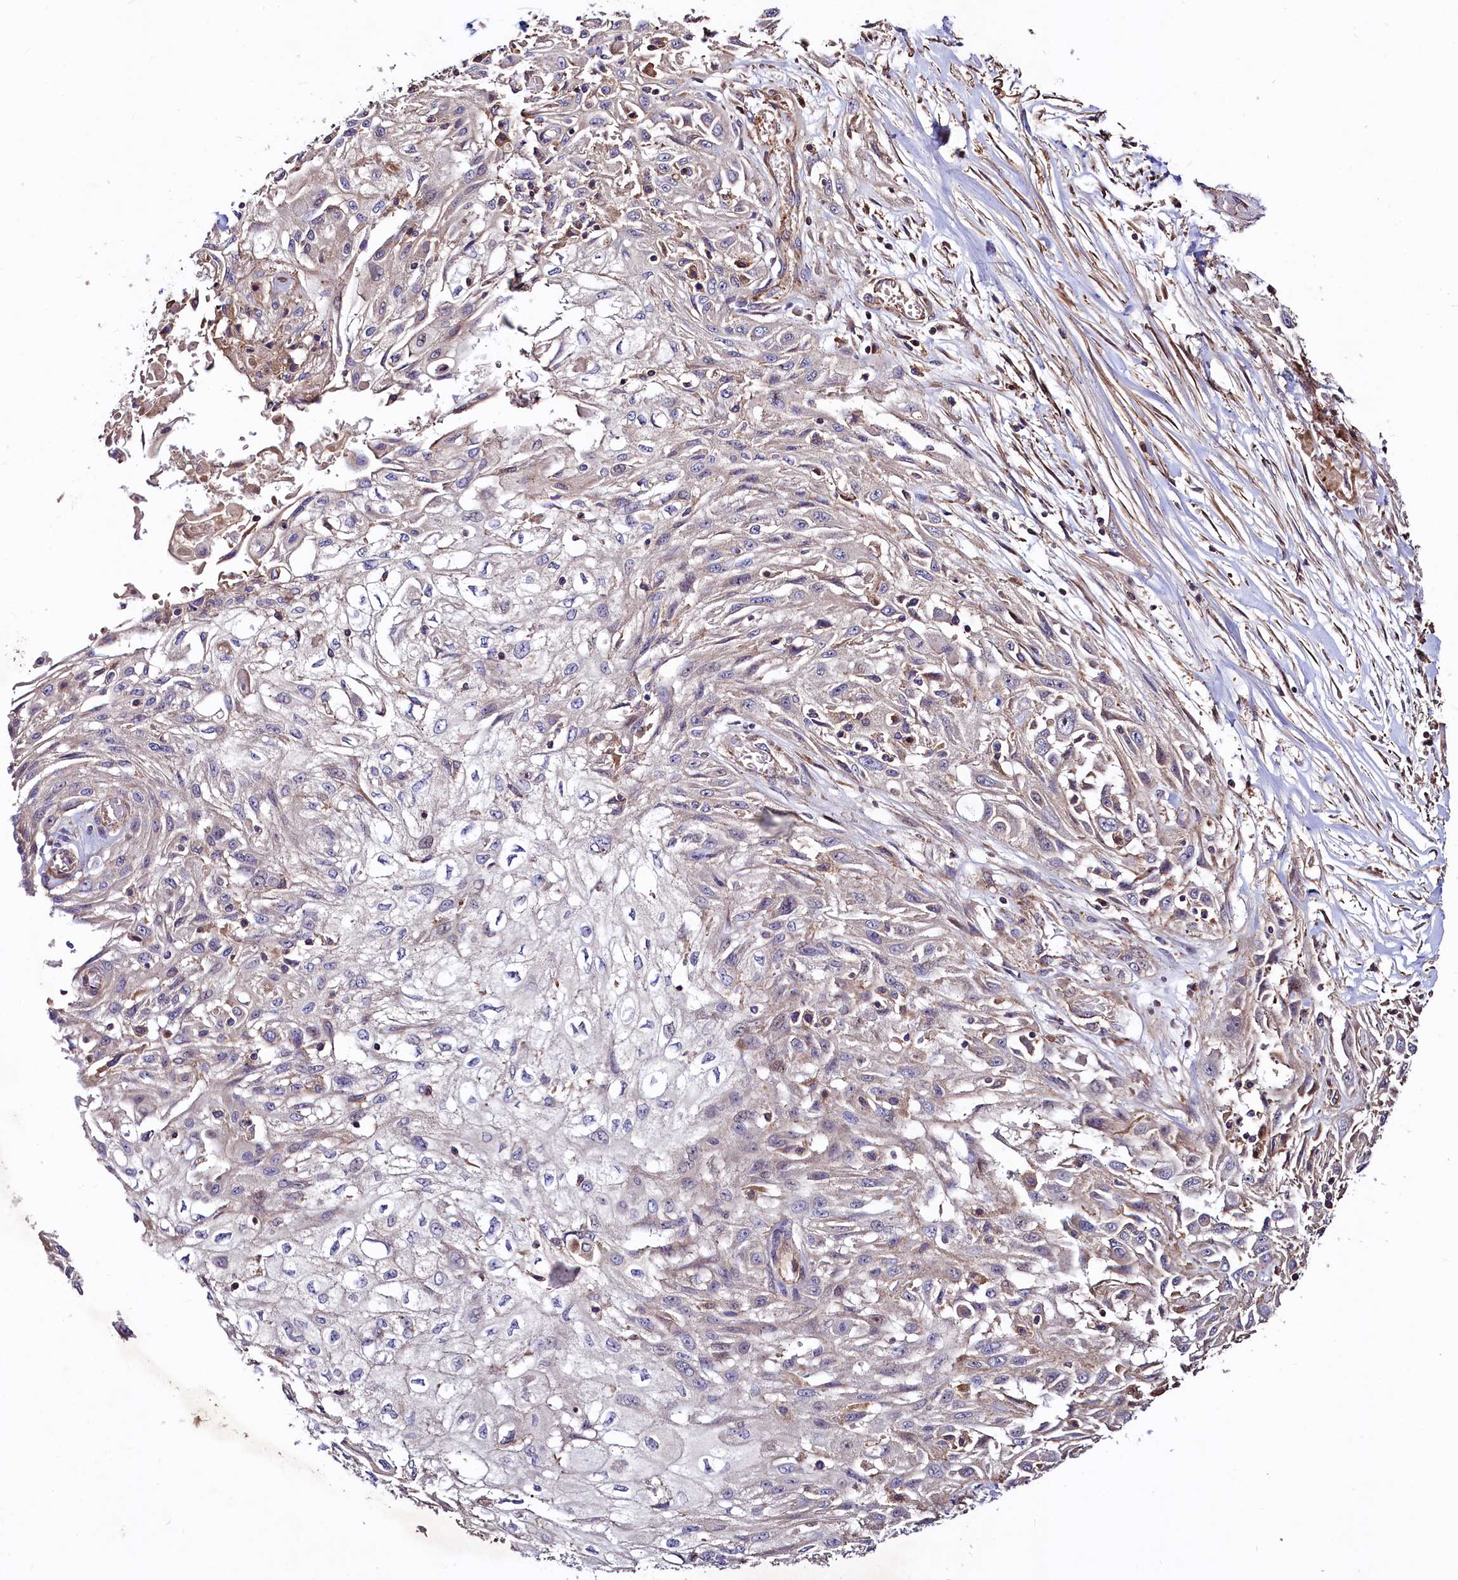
{"staining": {"intensity": "negative", "quantity": "none", "location": "none"}, "tissue": "skin cancer", "cell_type": "Tumor cells", "image_type": "cancer", "snomed": [{"axis": "morphology", "description": "Squamous cell carcinoma, NOS"}, {"axis": "morphology", "description": "Squamous cell carcinoma, metastatic, NOS"}, {"axis": "topography", "description": "Skin"}, {"axis": "topography", "description": "Lymph node"}], "caption": "Immunohistochemistry (IHC) image of skin squamous cell carcinoma stained for a protein (brown), which demonstrates no staining in tumor cells.", "gene": "KLHDC4", "patient": {"sex": "male", "age": 75}}